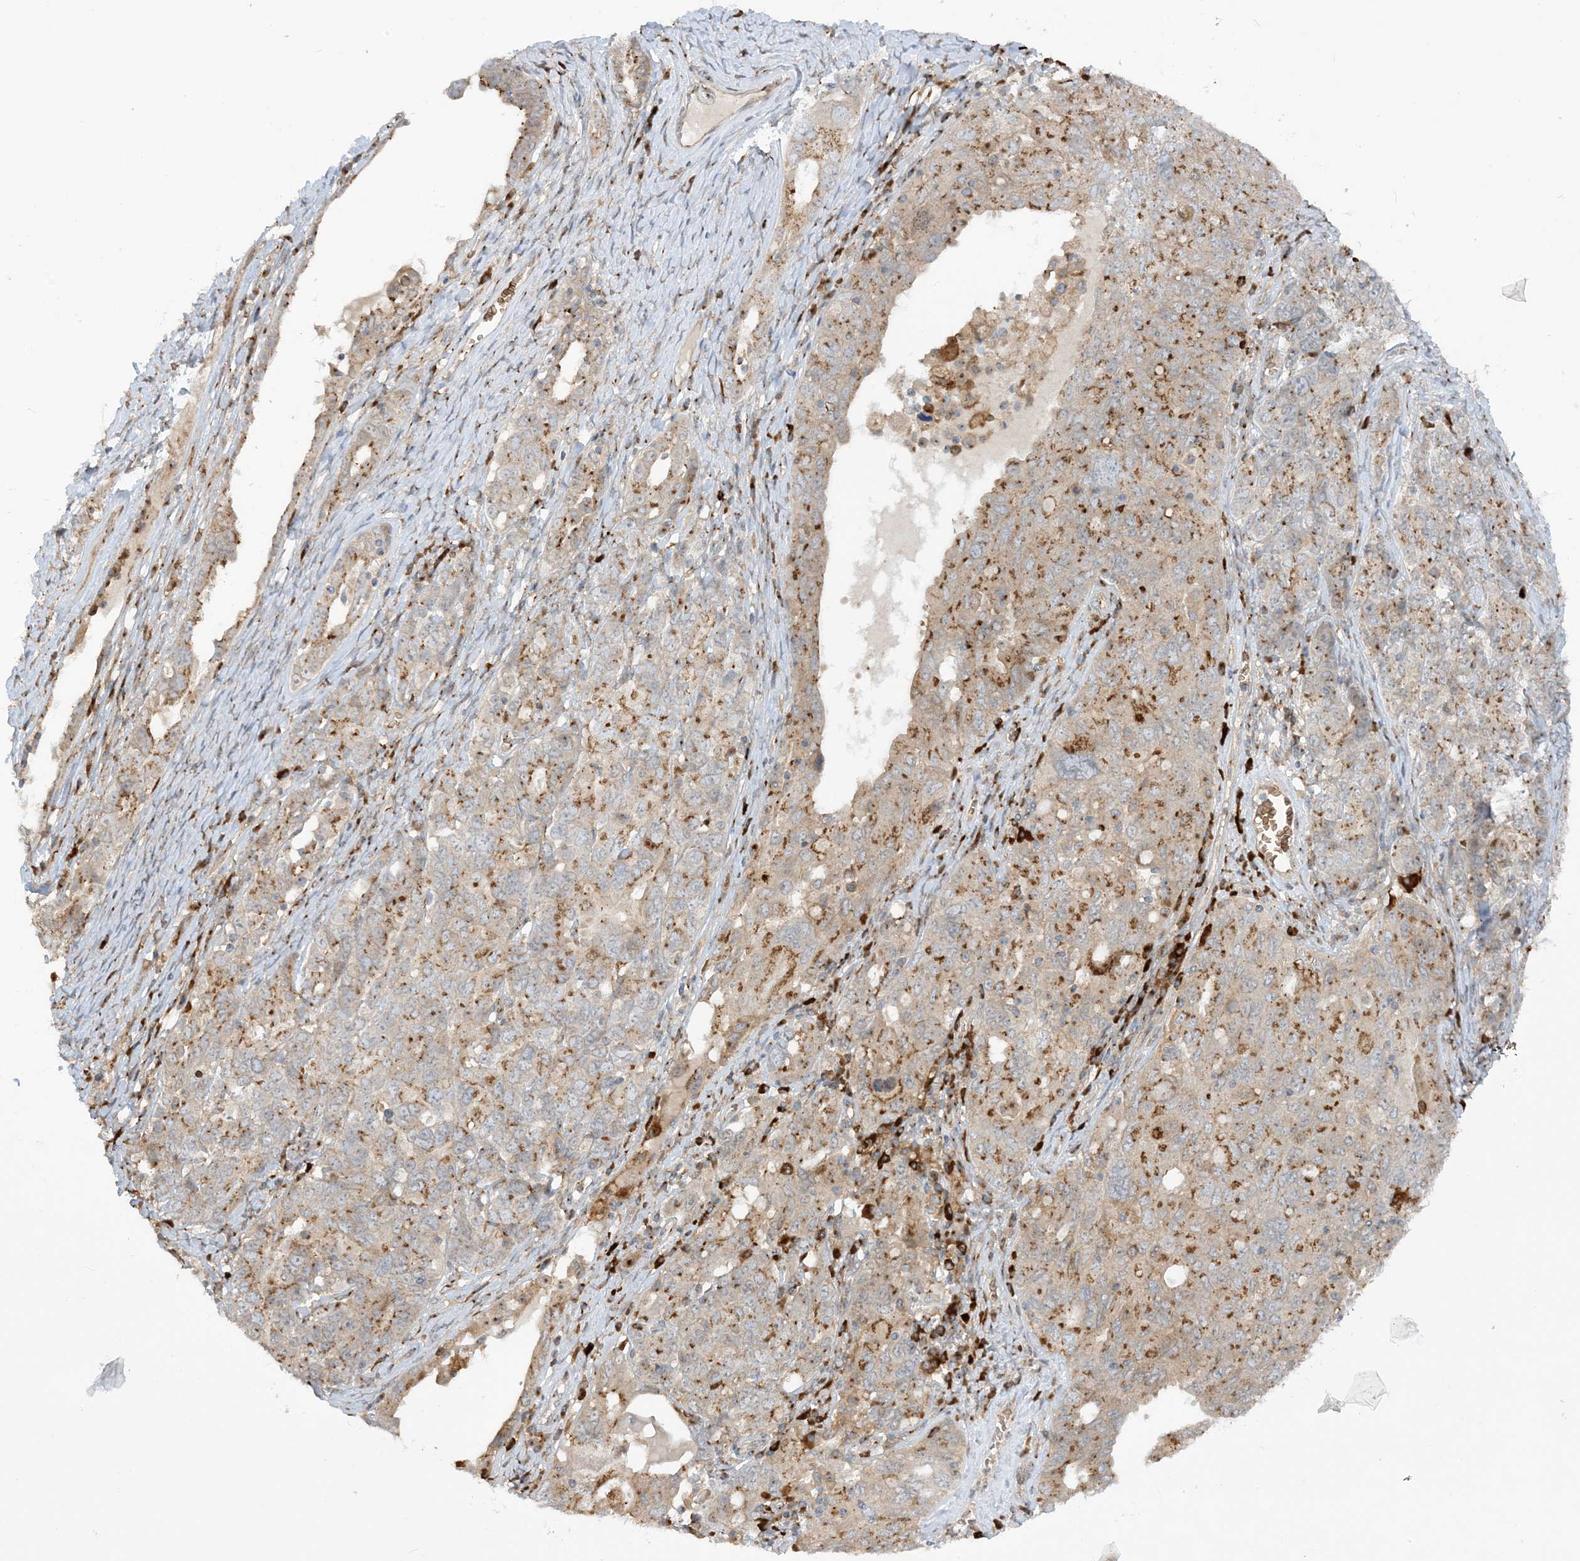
{"staining": {"intensity": "moderate", "quantity": ">75%", "location": "cytoplasmic/membranous"}, "tissue": "ovarian cancer", "cell_type": "Tumor cells", "image_type": "cancer", "snomed": [{"axis": "morphology", "description": "Carcinoma, endometroid"}, {"axis": "topography", "description": "Ovary"}], "caption": "Immunohistochemical staining of human ovarian cancer (endometroid carcinoma) displays medium levels of moderate cytoplasmic/membranous protein expression in about >75% of tumor cells.", "gene": "RPP40", "patient": {"sex": "female", "age": 62}}